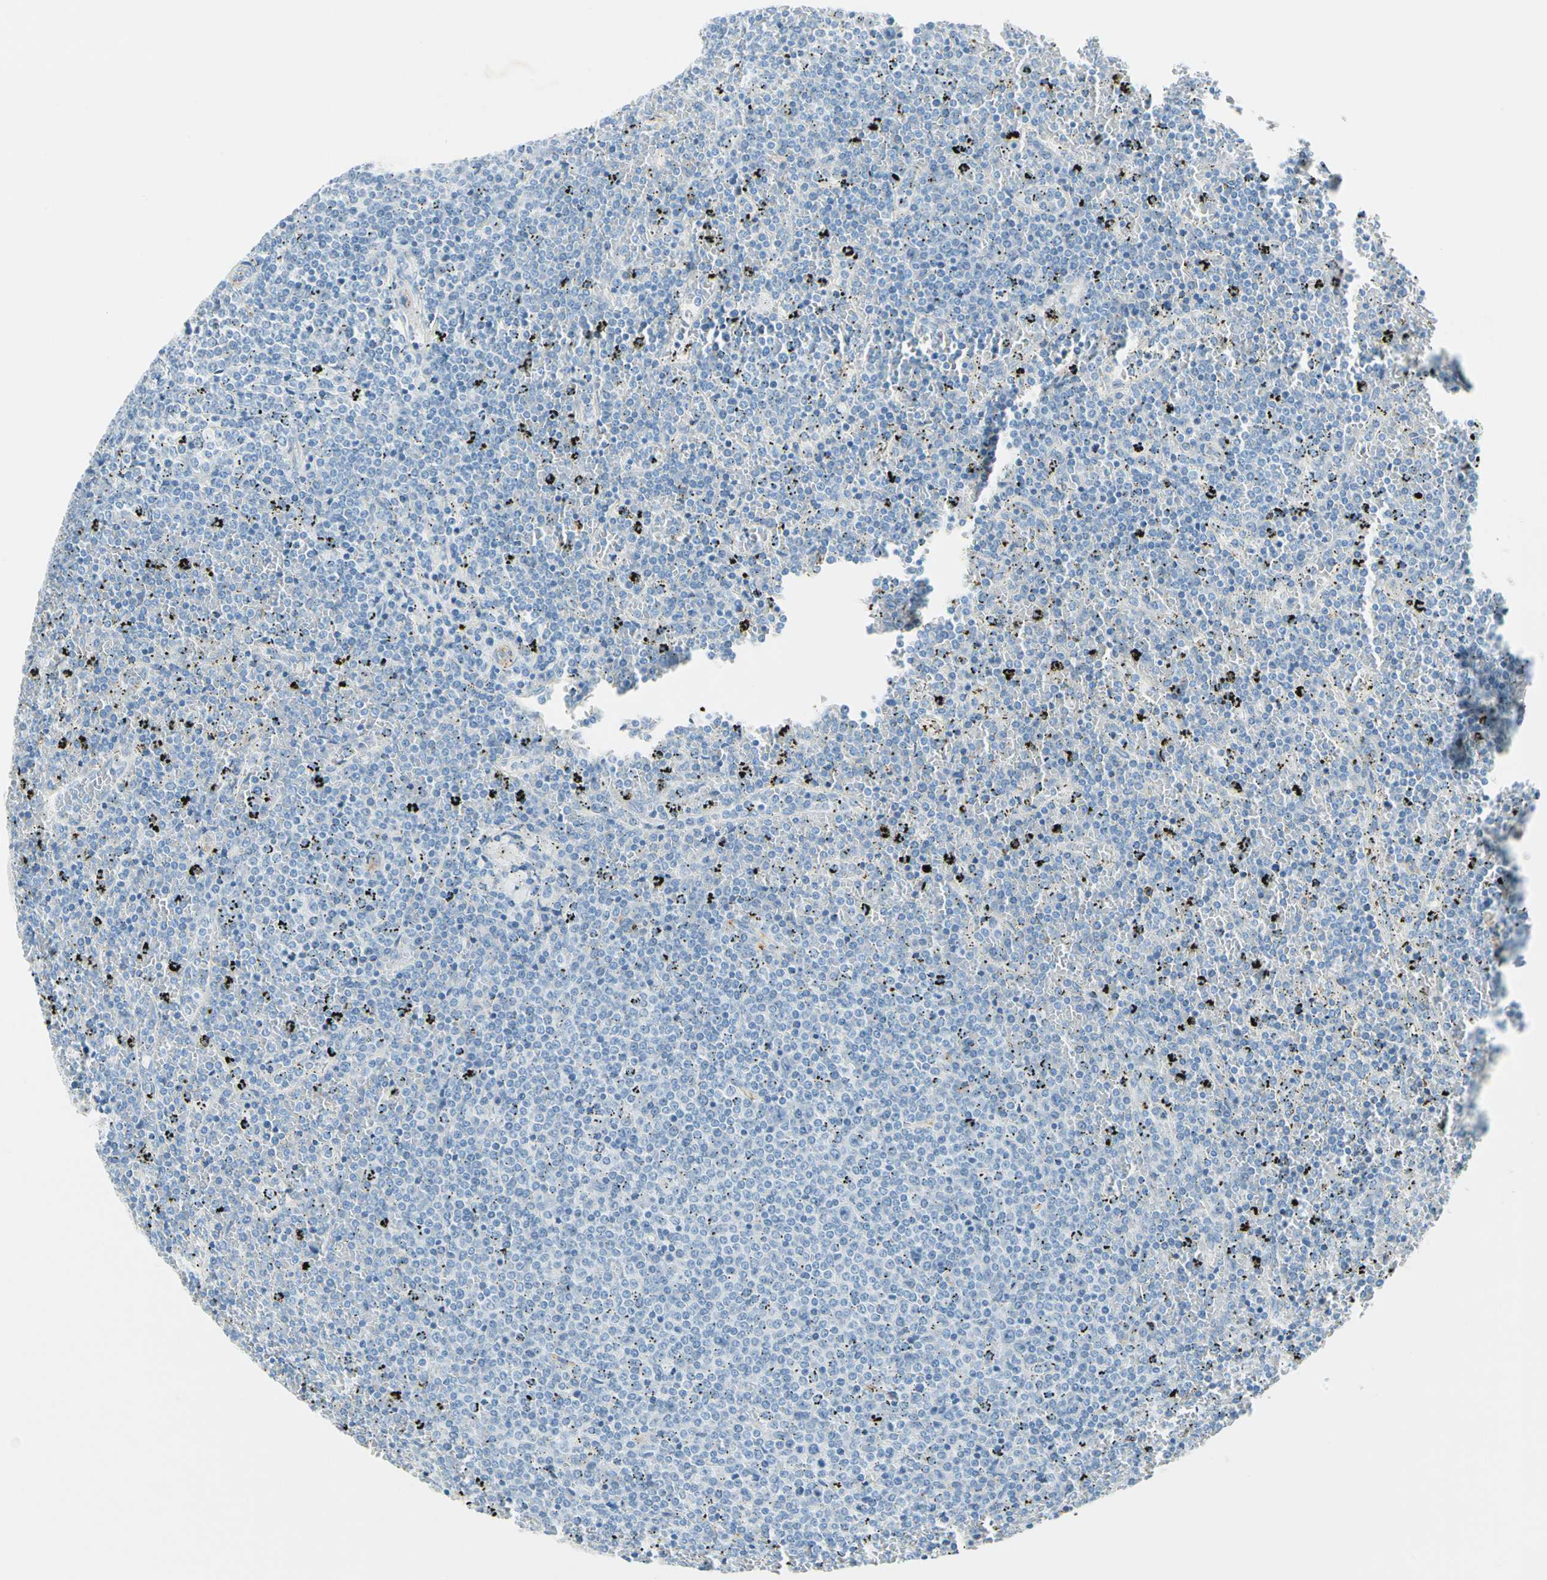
{"staining": {"intensity": "negative", "quantity": "none", "location": "none"}, "tissue": "lymphoma", "cell_type": "Tumor cells", "image_type": "cancer", "snomed": [{"axis": "morphology", "description": "Malignant lymphoma, non-Hodgkin's type, Low grade"}, {"axis": "topography", "description": "Spleen"}], "caption": "The photomicrograph demonstrates no significant positivity in tumor cells of lymphoma. (Immunohistochemistry (ihc), brightfield microscopy, high magnification).", "gene": "VPS9D1", "patient": {"sex": "female", "age": 77}}